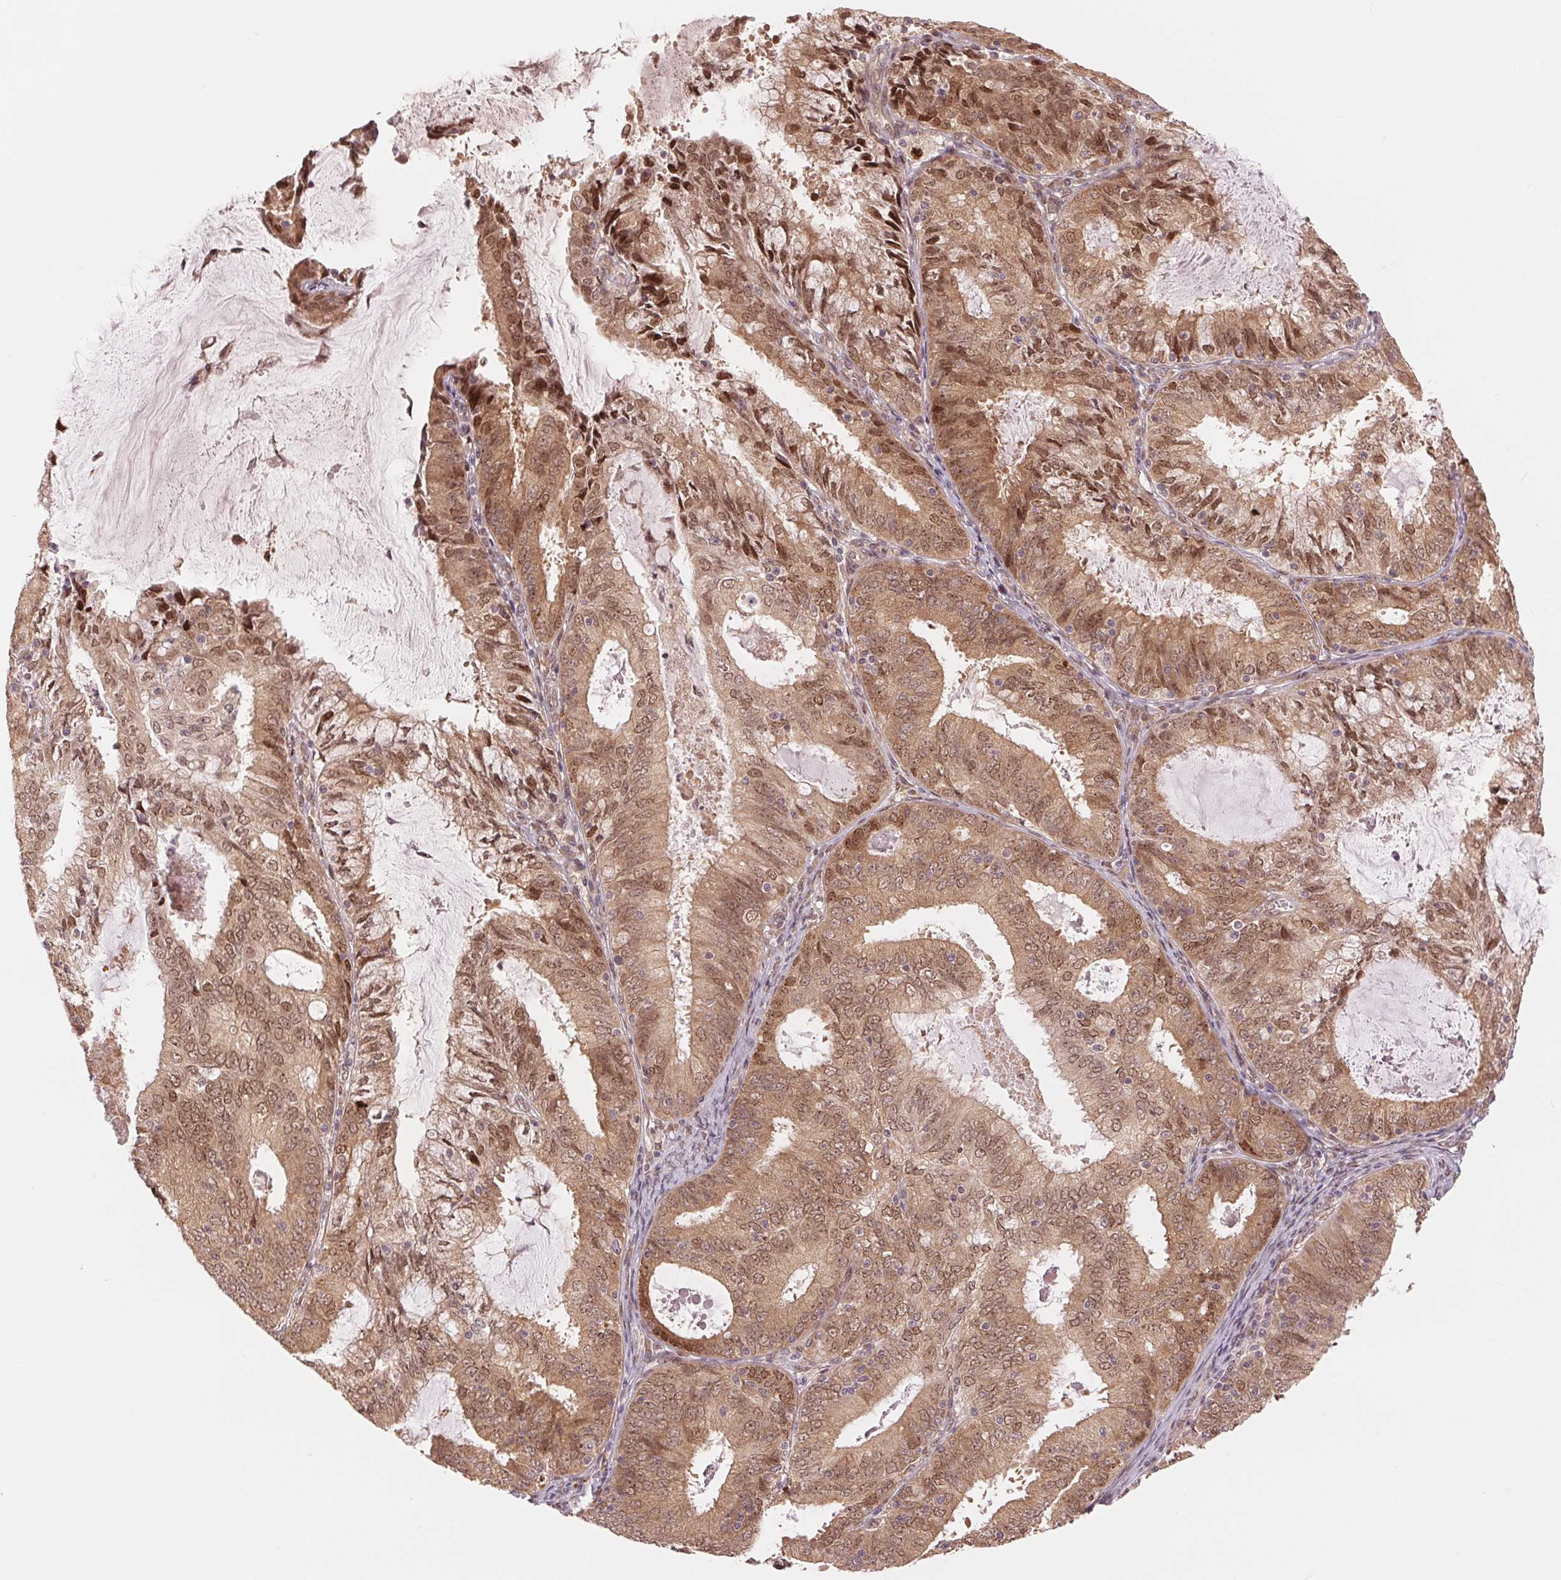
{"staining": {"intensity": "moderate", "quantity": ">75%", "location": "cytoplasmic/membranous,nuclear"}, "tissue": "endometrial cancer", "cell_type": "Tumor cells", "image_type": "cancer", "snomed": [{"axis": "morphology", "description": "Adenocarcinoma, NOS"}, {"axis": "topography", "description": "Endometrium"}], "caption": "About >75% of tumor cells in endometrial adenocarcinoma display moderate cytoplasmic/membranous and nuclear protein positivity as visualized by brown immunohistochemical staining.", "gene": "ERI3", "patient": {"sex": "female", "age": 57}}